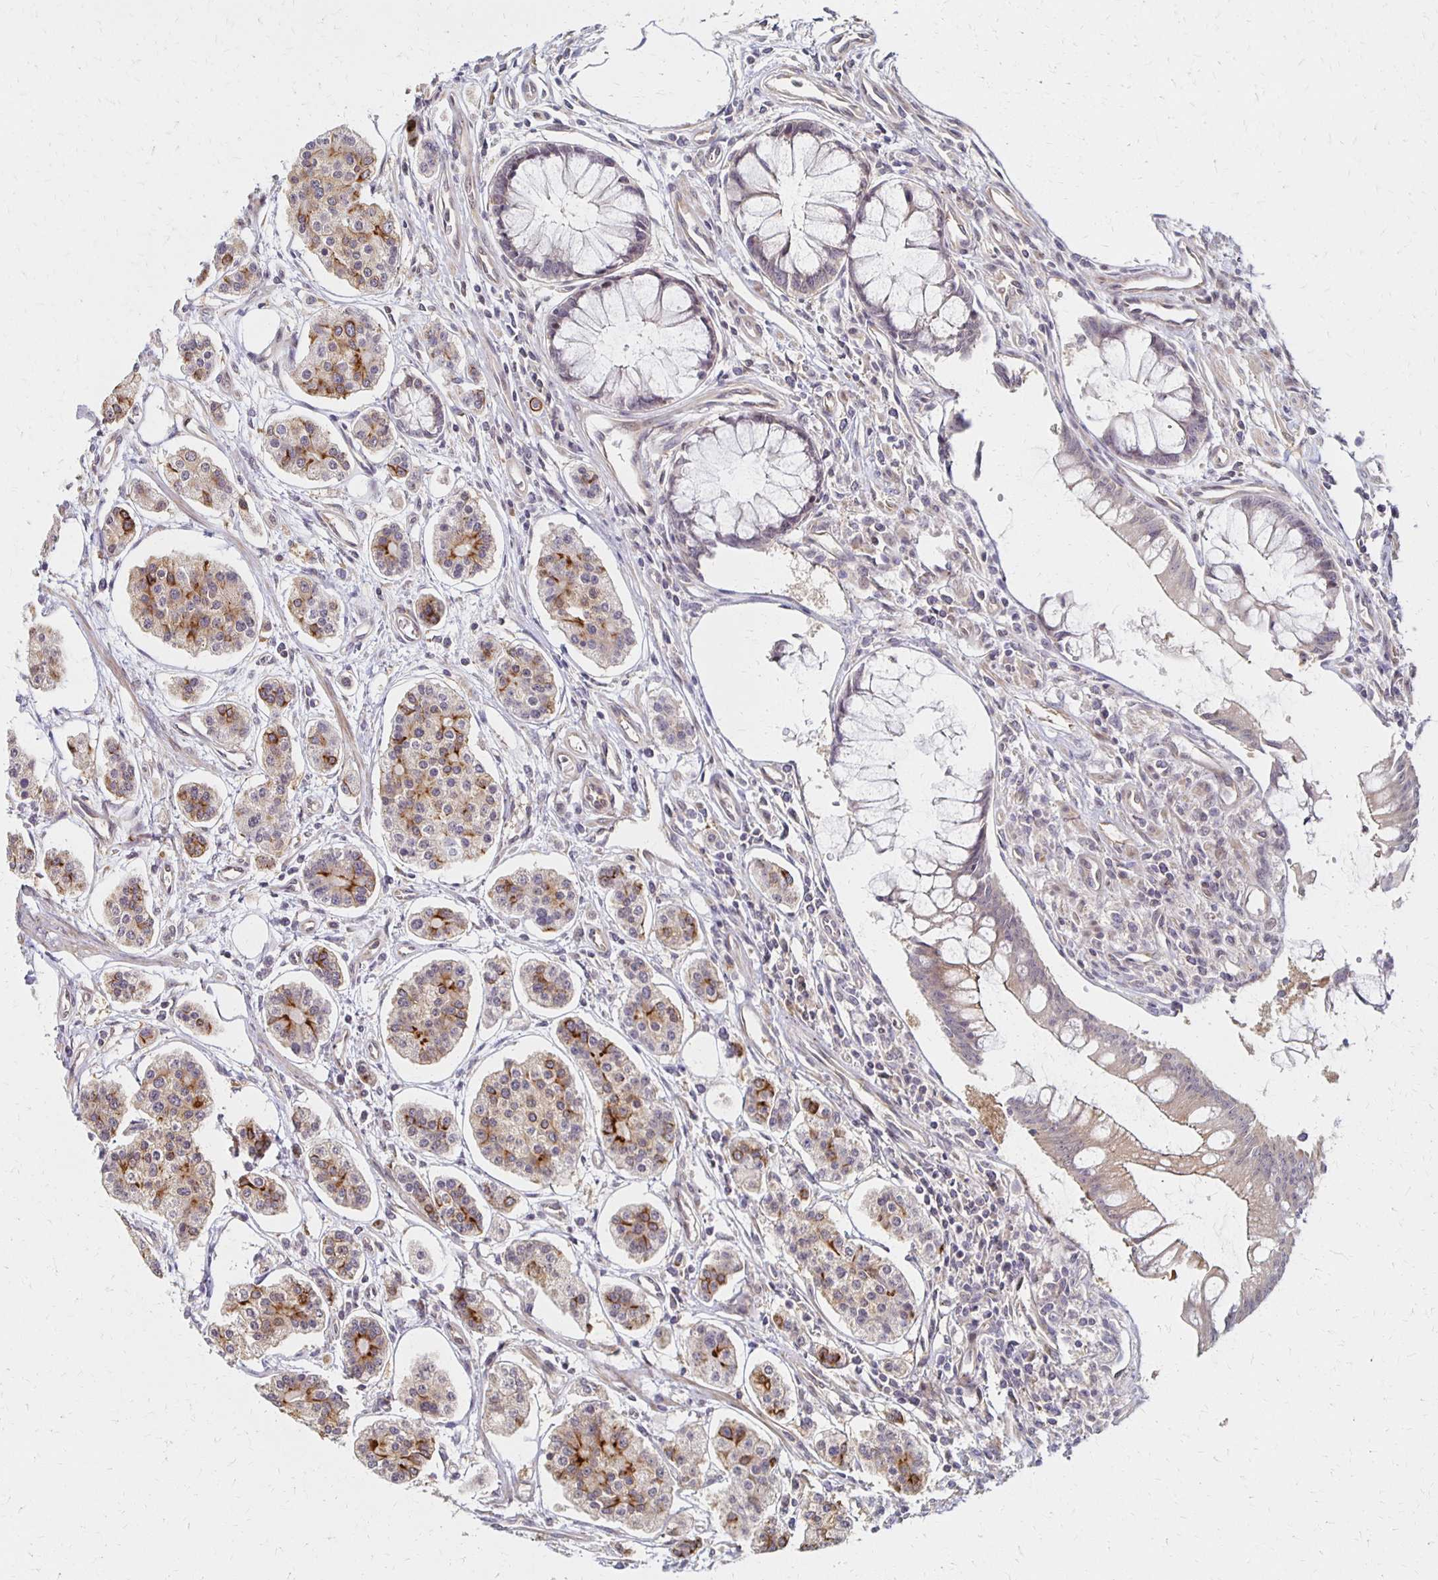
{"staining": {"intensity": "strong", "quantity": "25%-75%", "location": "cytoplasmic/membranous"}, "tissue": "carcinoid", "cell_type": "Tumor cells", "image_type": "cancer", "snomed": [{"axis": "morphology", "description": "Carcinoid, malignant, NOS"}, {"axis": "topography", "description": "Small intestine"}], "caption": "Tumor cells reveal strong cytoplasmic/membranous staining in about 25%-75% of cells in malignant carcinoid.", "gene": "PRKCB", "patient": {"sex": "female", "age": 65}}